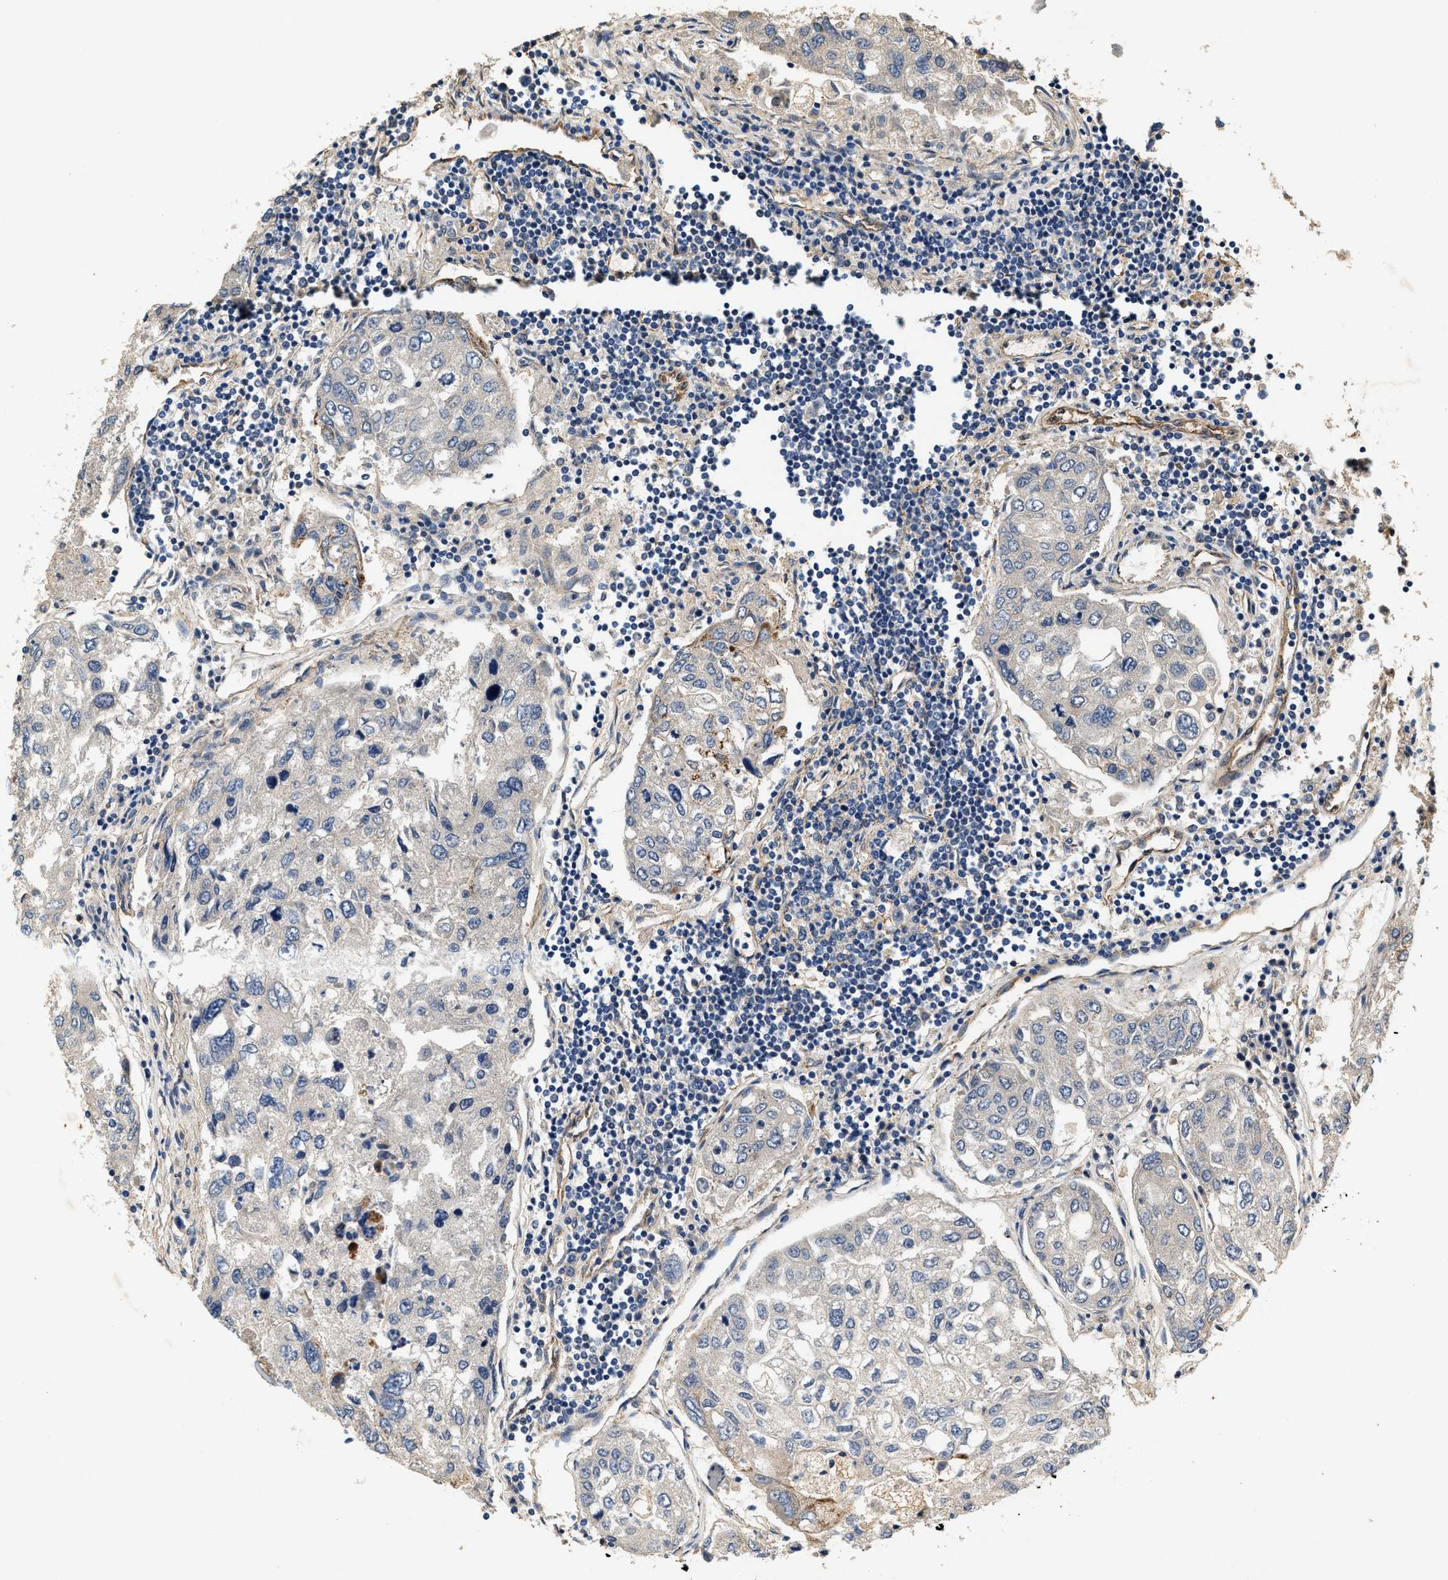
{"staining": {"intensity": "negative", "quantity": "none", "location": "none"}, "tissue": "urothelial cancer", "cell_type": "Tumor cells", "image_type": "cancer", "snomed": [{"axis": "morphology", "description": "Urothelial carcinoma, High grade"}, {"axis": "topography", "description": "Lymph node"}, {"axis": "topography", "description": "Urinary bladder"}], "caption": "This is an IHC micrograph of human urothelial carcinoma (high-grade). There is no positivity in tumor cells.", "gene": "DUSP10", "patient": {"sex": "male", "age": 51}}